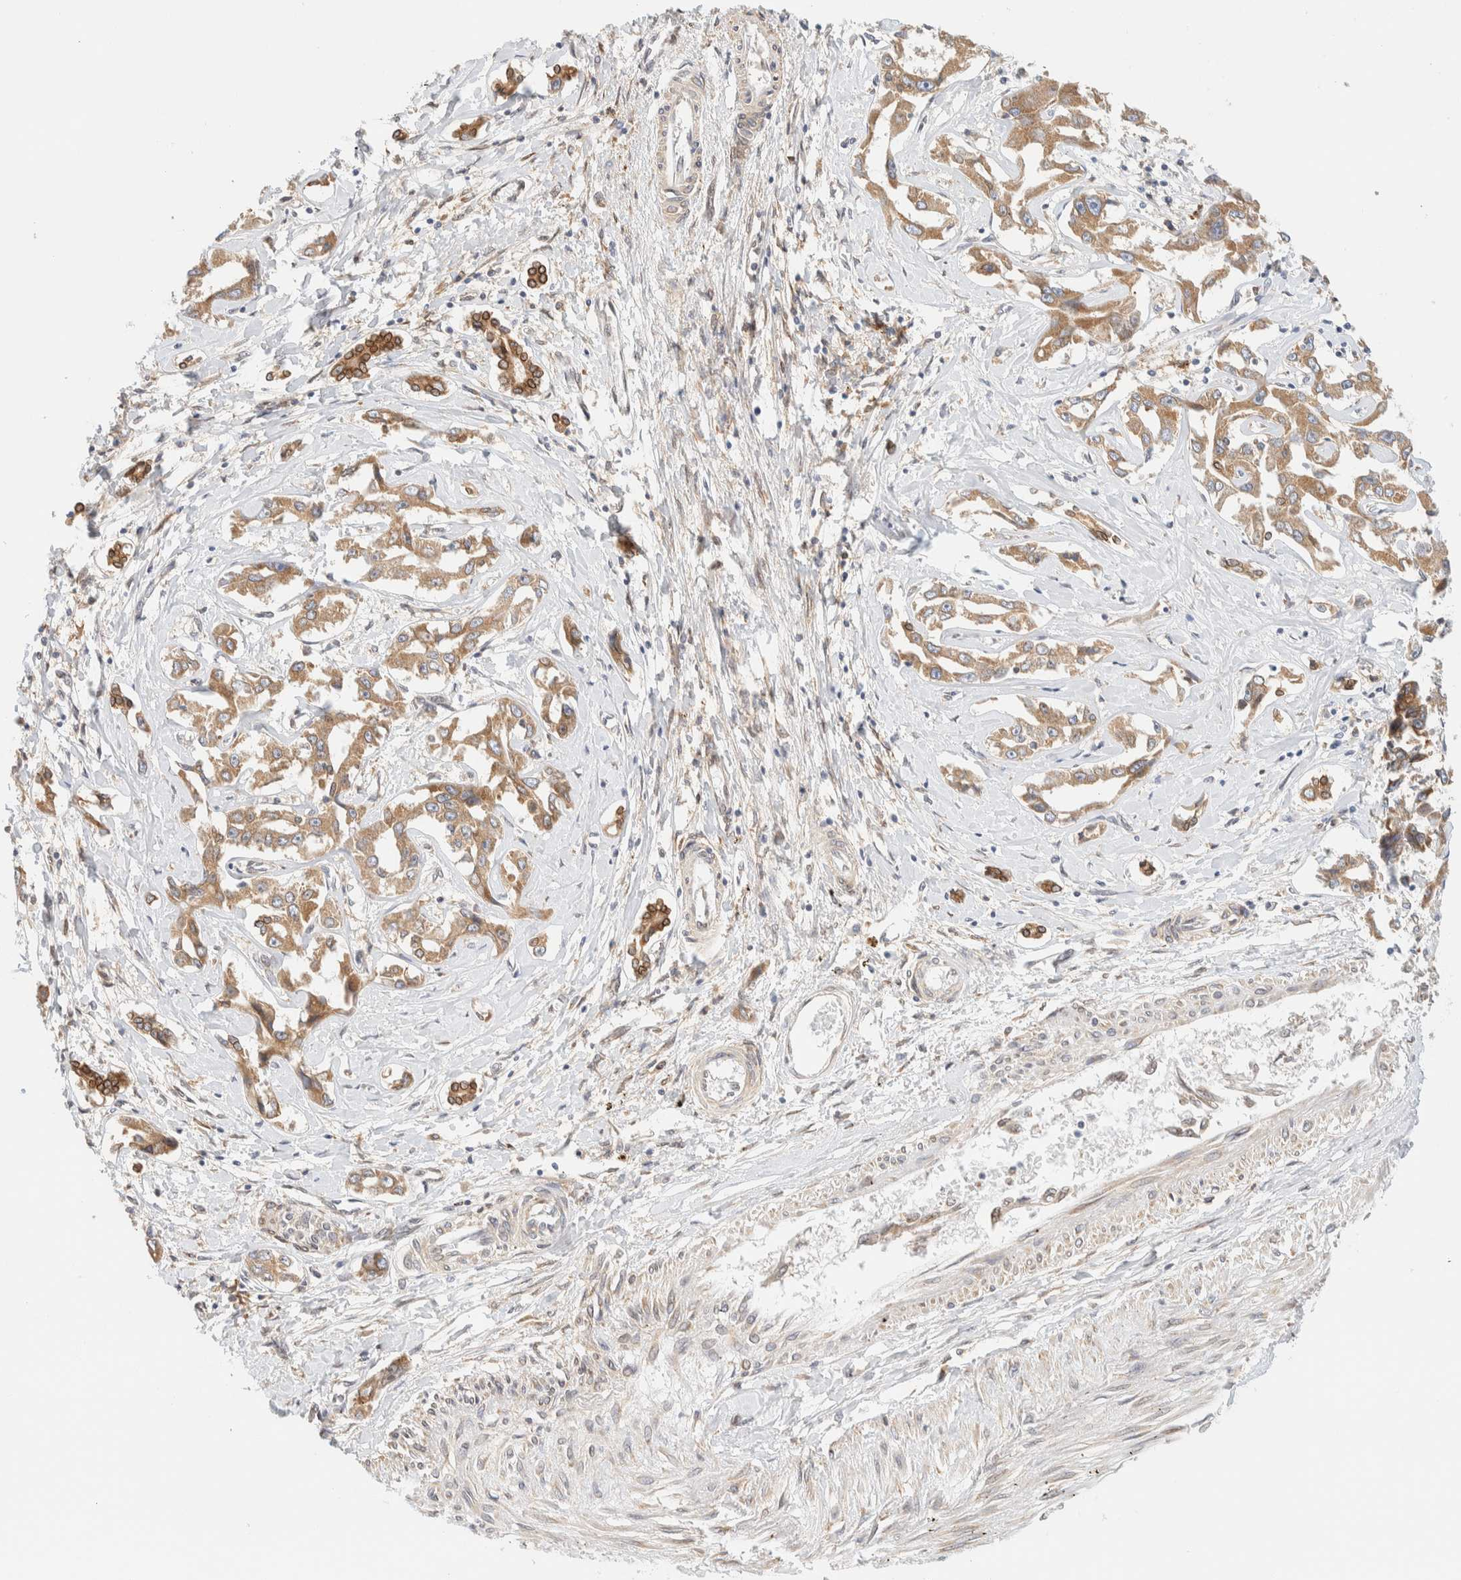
{"staining": {"intensity": "moderate", "quantity": ">75%", "location": "cytoplasmic/membranous"}, "tissue": "liver cancer", "cell_type": "Tumor cells", "image_type": "cancer", "snomed": [{"axis": "morphology", "description": "Cholangiocarcinoma"}, {"axis": "topography", "description": "Liver"}], "caption": "Moderate cytoplasmic/membranous staining for a protein is present in approximately >75% of tumor cells of liver cancer using immunohistochemistry (IHC).", "gene": "NT5C", "patient": {"sex": "male", "age": 59}}